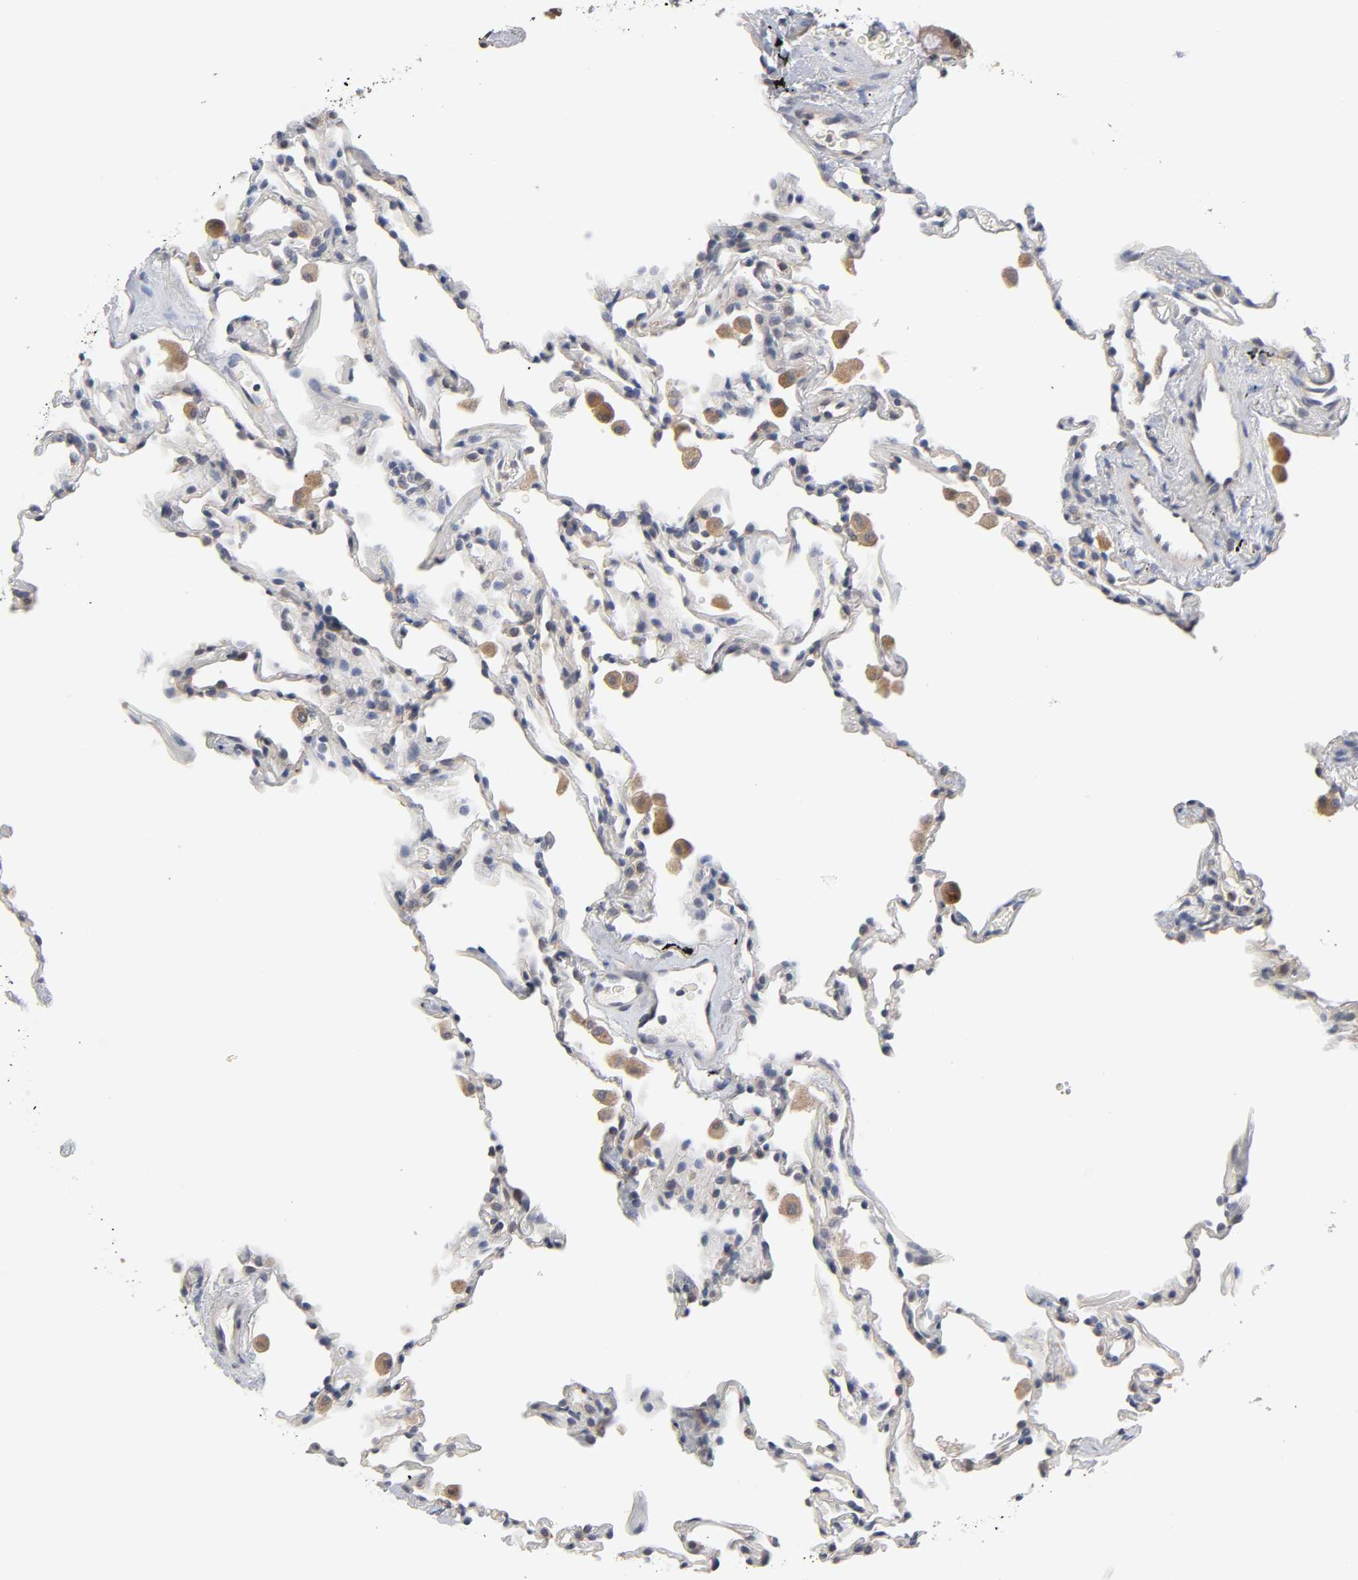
{"staining": {"intensity": "negative", "quantity": "none", "location": "none"}, "tissue": "lung", "cell_type": "Alveolar cells", "image_type": "normal", "snomed": [{"axis": "morphology", "description": "Normal tissue, NOS"}, {"axis": "morphology", "description": "Soft tissue tumor metastatic"}, {"axis": "topography", "description": "Lung"}], "caption": "DAB (3,3'-diaminobenzidine) immunohistochemical staining of benign lung reveals no significant staining in alveolar cells.", "gene": "CXADR", "patient": {"sex": "male", "age": 59}}